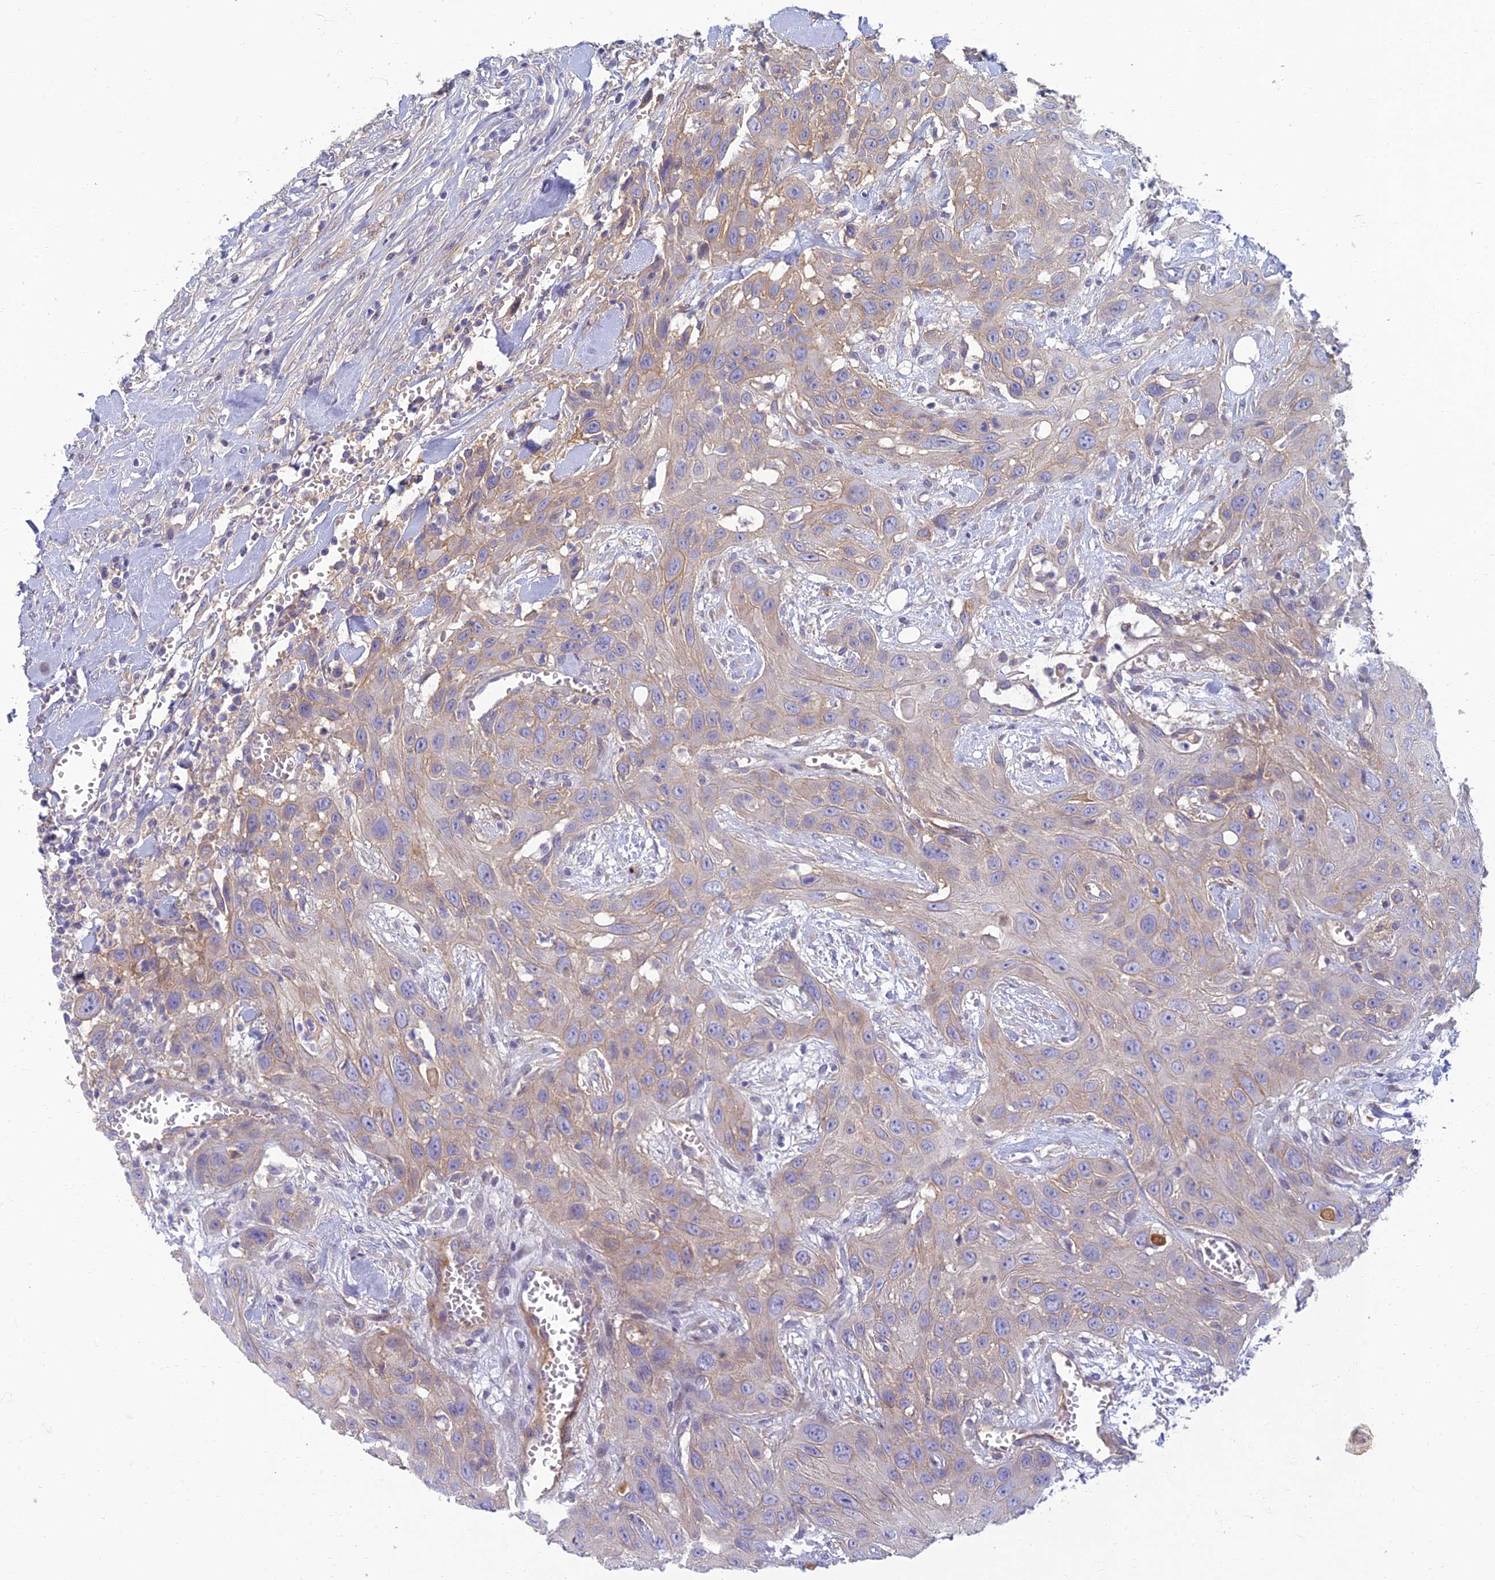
{"staining": {"intensity": "weak", "quantity": "<25%", "location": "cytoplasmic/membranous"}, "tissue": "head and neck cancer", "cell_type": "Tumor cells", "image_type": "cancer", "snomed": [{"axis": "morphology", "description": "Squamous cell carcinoma, NOS"}, {"axis": "topography", "description": "Head-Neck"}], "caption": "DAB (3,3'-diaminobenzidine) immunohistochemical staining of human head and neck cancer (squamous cell carcinoma) shows no significant staining in tumor cells. (DAB (3,3'-diaminobenzidine) immunohistochemistry (IHC) visualized using brightfield microscopy, high magnification).", "gene": "NEURL1", "patient": {"sex": "male", "age": 81}}